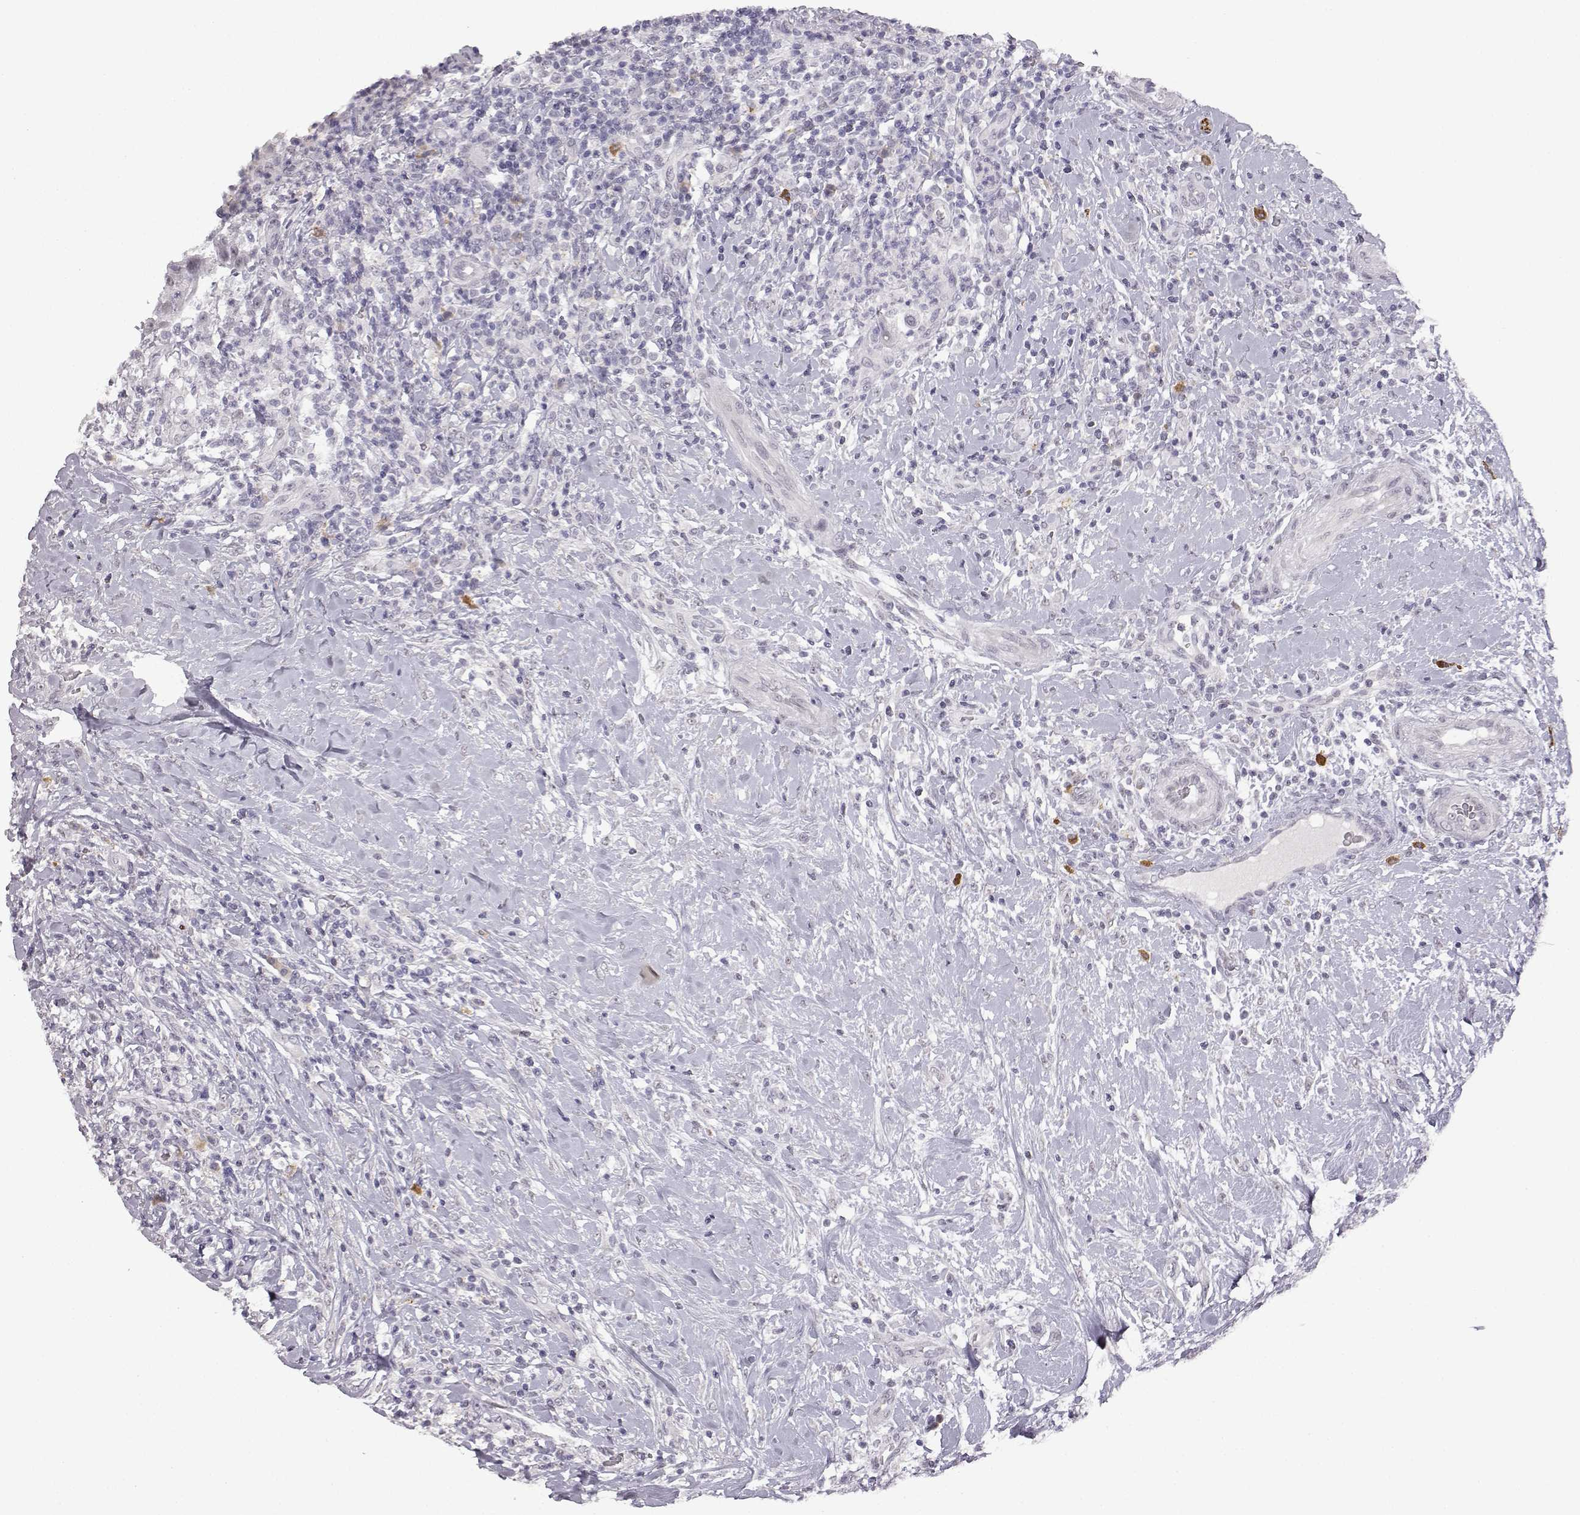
{"staining": {"intensity": "negative", "quantity": "none", "location": "none"}, "tissue": "head and neck cancer", "cell_type": "Tumor cells", "image_type": "cancer", "snomed": [{"axis": "morphology", "description": "Squamous cell carcinoma, NOS"}, {"axis": "topography", "description": "Head-Neck"}], "caption": "Immunohistochemical staining of human squamous cell carcinoma (head and neck) demonstrates no significant staining in tumor cells. (Stains: DAB immunohistochemistry with hematoxylin counter stain, Microscopy: brightfield microscopy at high magnification).", "gene": "VGF", "patient": {"sex": "male", "age": 69}}